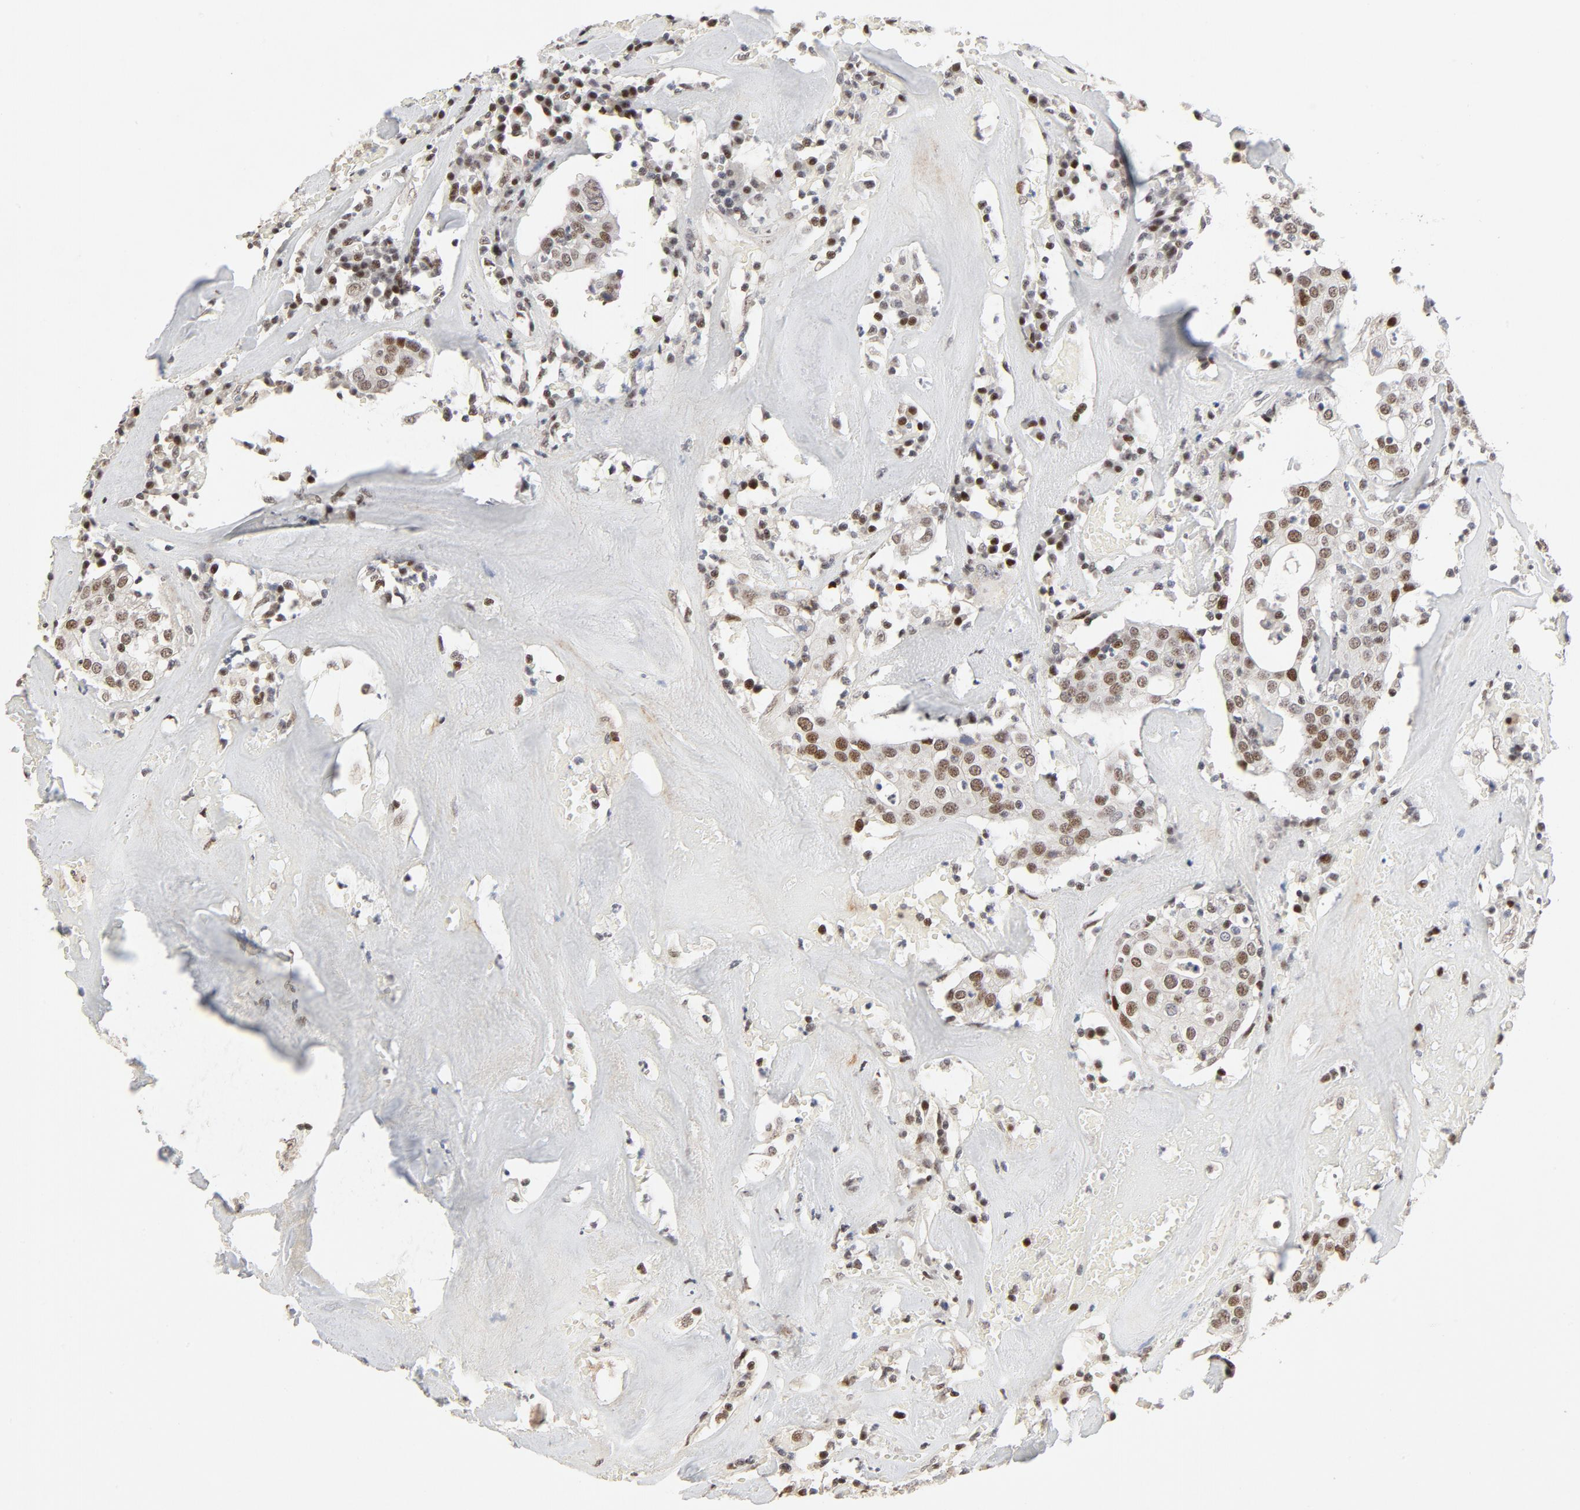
{"staining": {"intensity": "moderate", "quantity": ">75%", "location": "nuclear"}, "tissue": "head and neck cancer", "cell_type": "Tumor cells", "image_type": "cancer", "snomed": [{"axis": "morphology", "description": "Squamous cell carcinoma, NOS"}, {"axis": "topography", "description": "Head-Neck"}], "caption": "Head and neck cancer stained for a protein shows moderate nuclear positivity in tumor cells.", "gene": "GTF2I", "patient": {"sex": "female", "age": 84}}